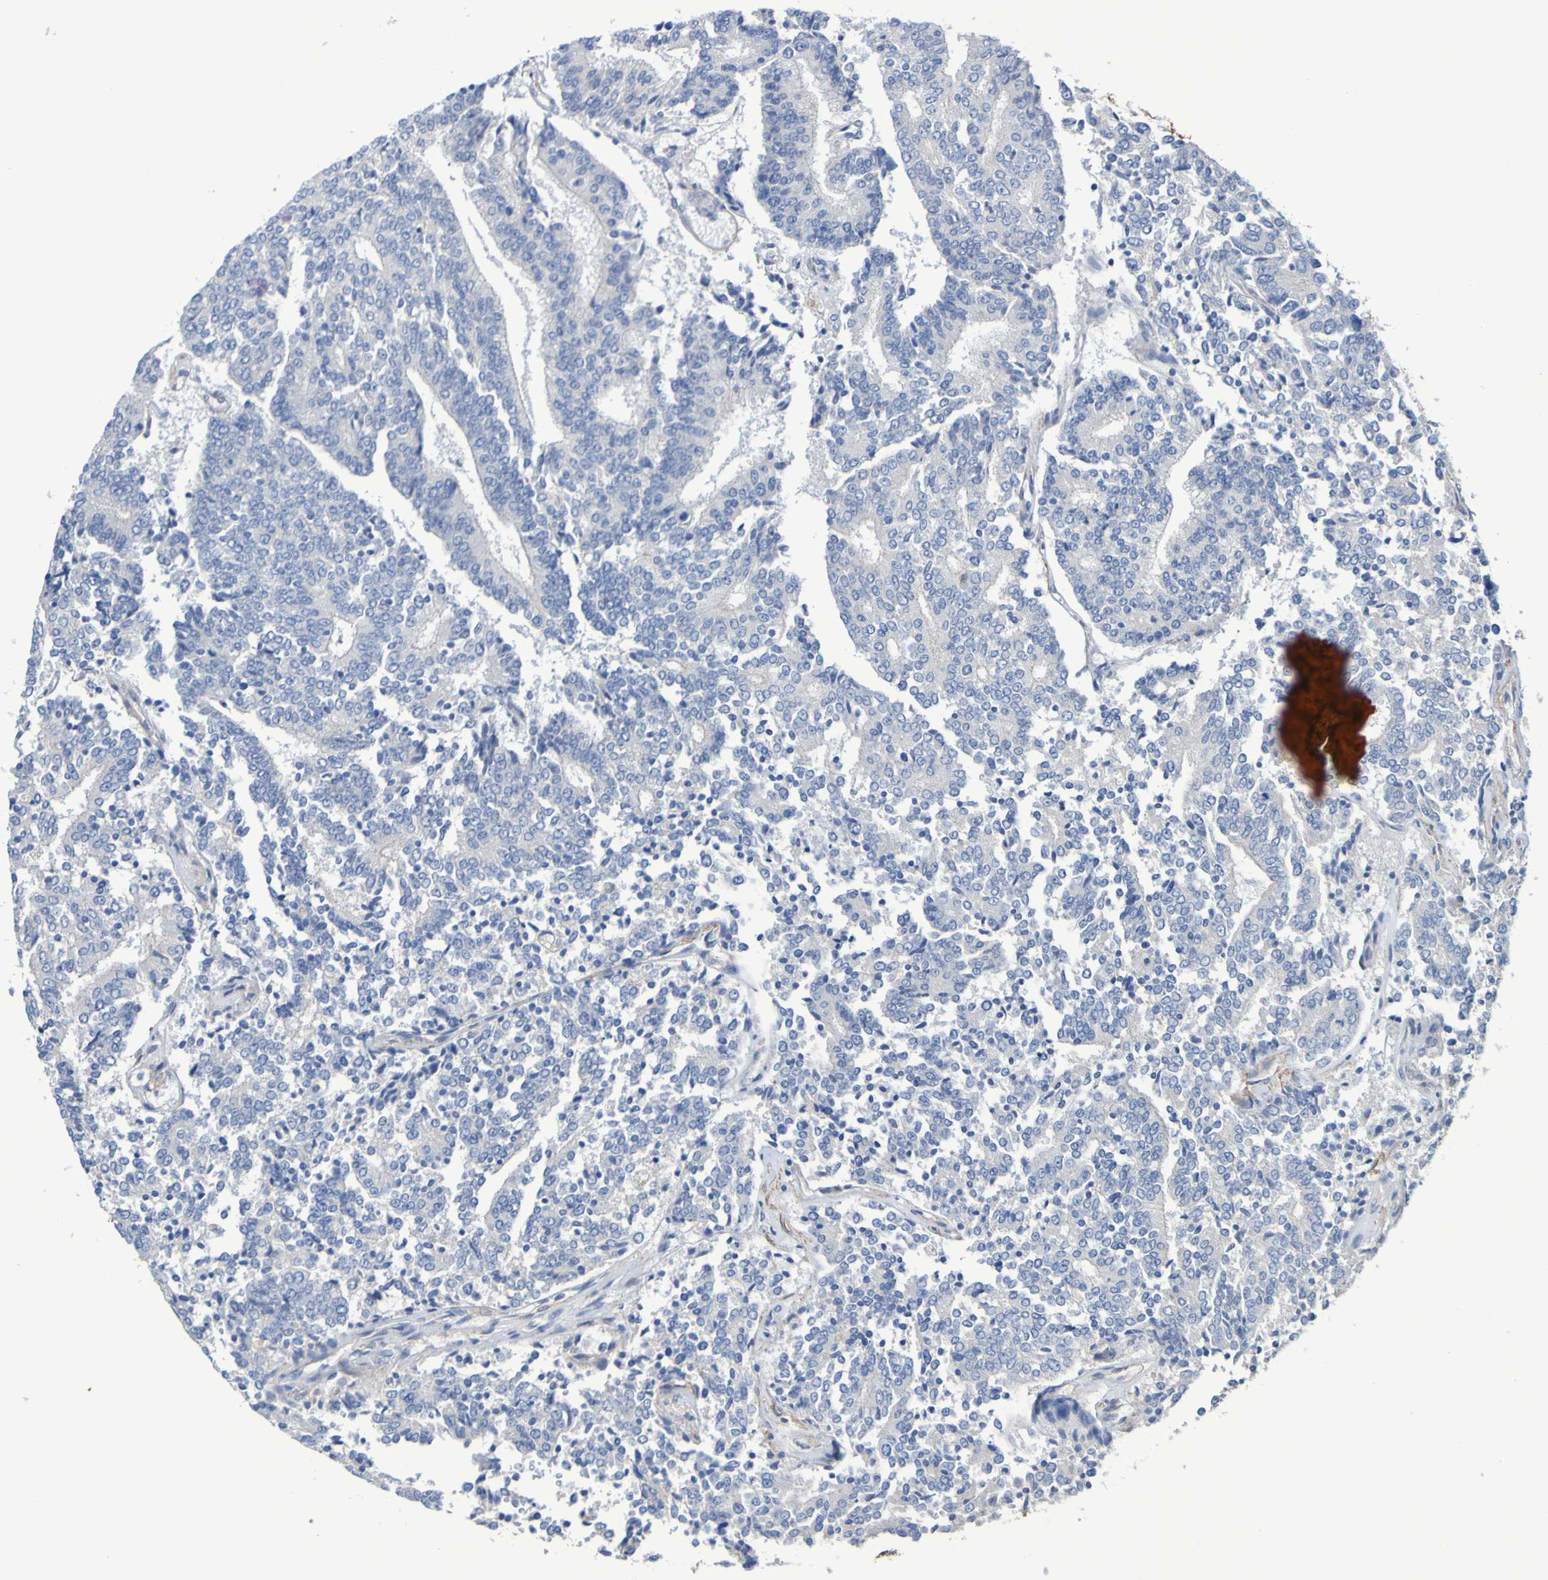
{"staining": {"intensity": "negative", "quantity": "none", "location": "none"}, "tissue": "prostate cancer", "cell_type": "Tumor cells", "image_type": "cancer", "snomed": [{"axis": "morphology", "description": "Normal tissue, NOS"}, {"axis": "morphology", "description": "Adenocarcinoma, High grade"}, {"axis": "topography", "description": "Prostate"}, {"axis": "topography", "description": "Seminal veicle"}], "caption": "High magnification brightfield microscopy of prostate cancer (adenocarcinoma (high-grade)) stained with DAB (3,3'-diaminobenzidine) (brown) and counterstained with hematoxylin (blue): tumor cells show no significant positivity.", "gene": "SRPRB", "patient": {"sex": "male", "age": 55}}